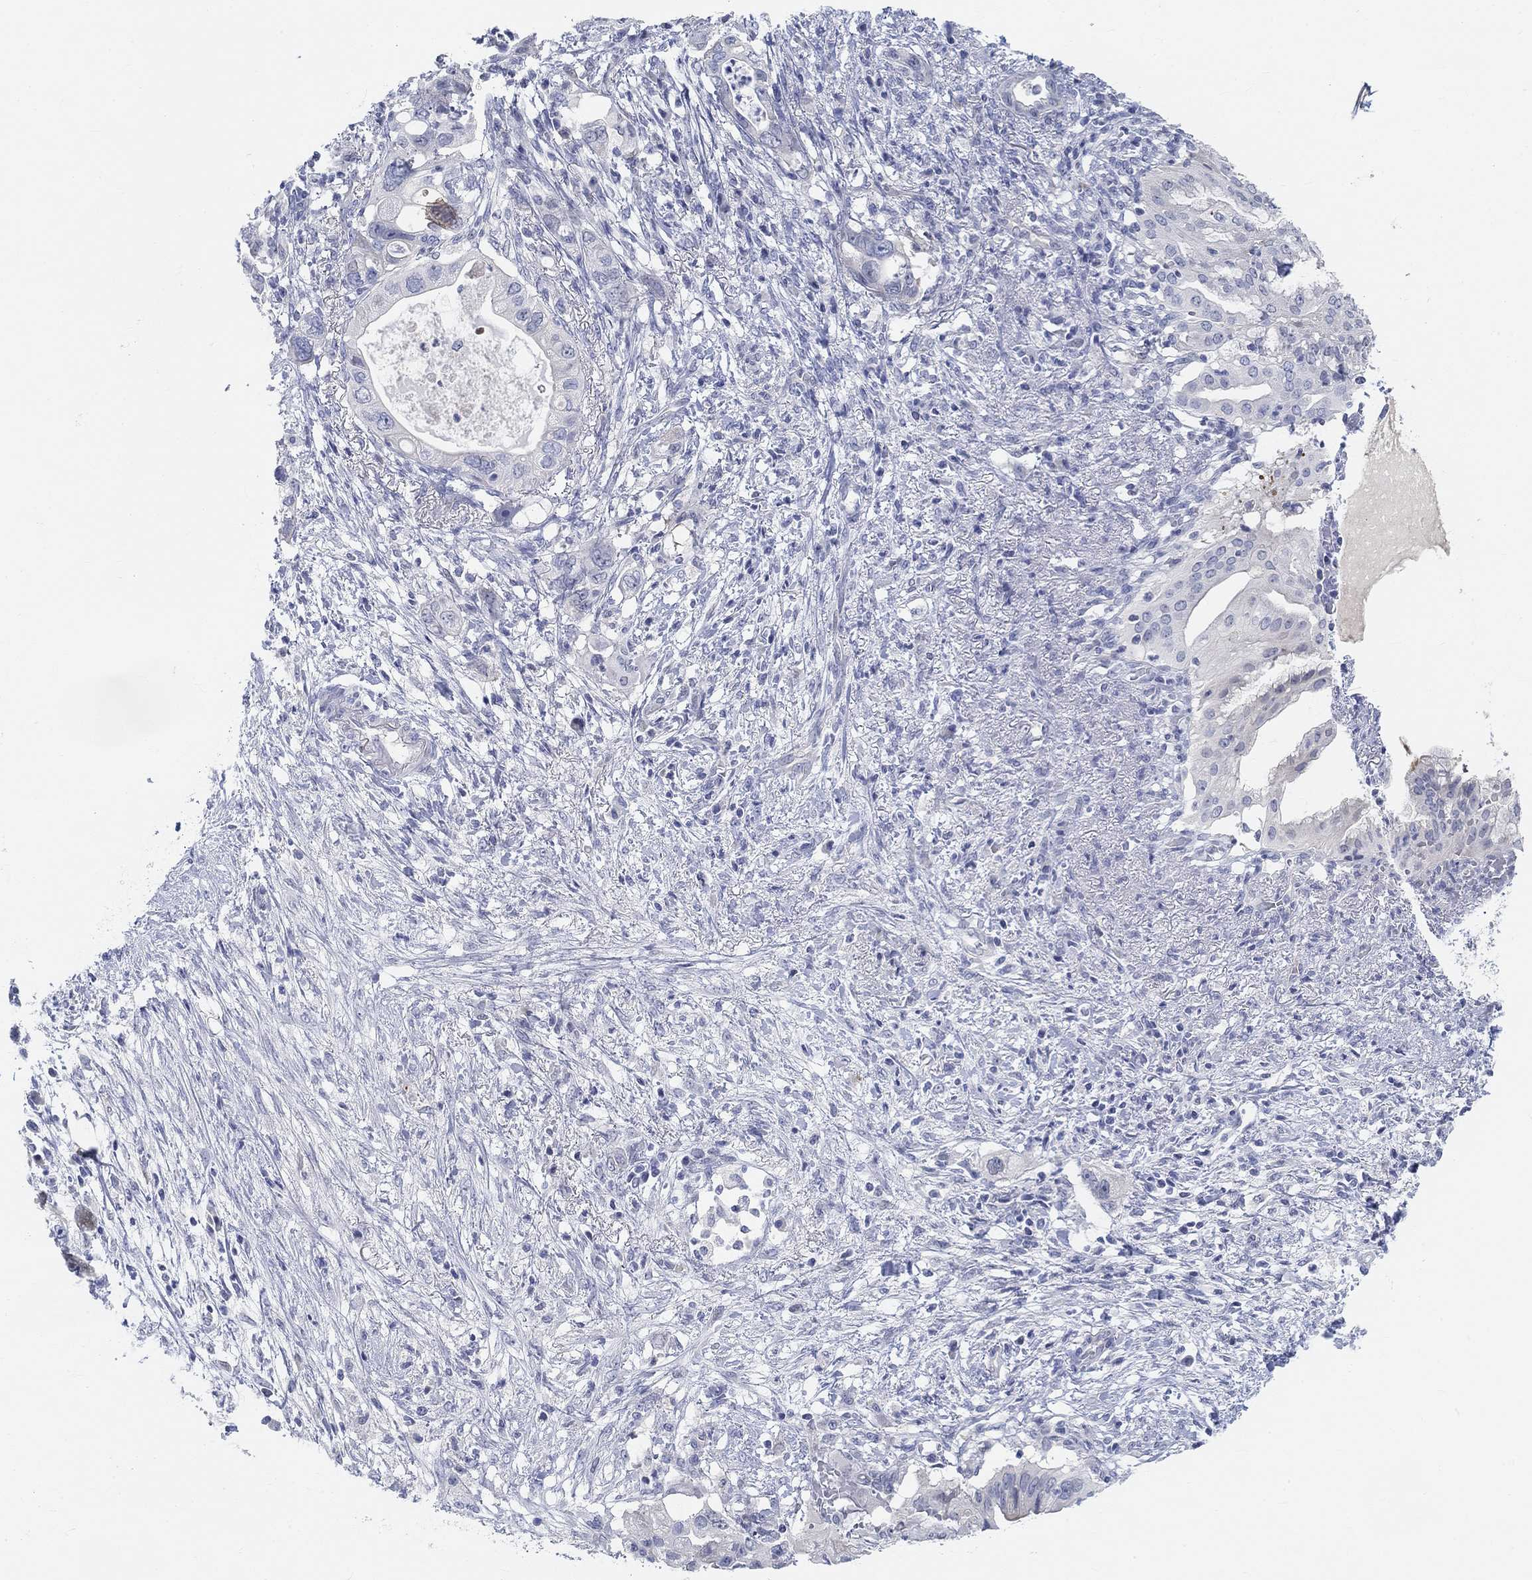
{"staining": {"intensity": "negative", "quantity": "none", "location": "none"}, "tissue": "pancreatic cancer", "cell_type": "Tumor cells", "image_type": "cancer", "snomed": [{"axis": "morphology", "description": "Adenocarcinoma, NOS"}, {"axis": "topography", "description": "Pancreas"}], "caption": "DAB immunohistochemical staining of pancreatic cancer reveals no significant expression in tumor cells. (IHC, brightfield microscopy, high magnification).", "gene": "SNTG2", "patient": {"sex": "female", "age": 72}}